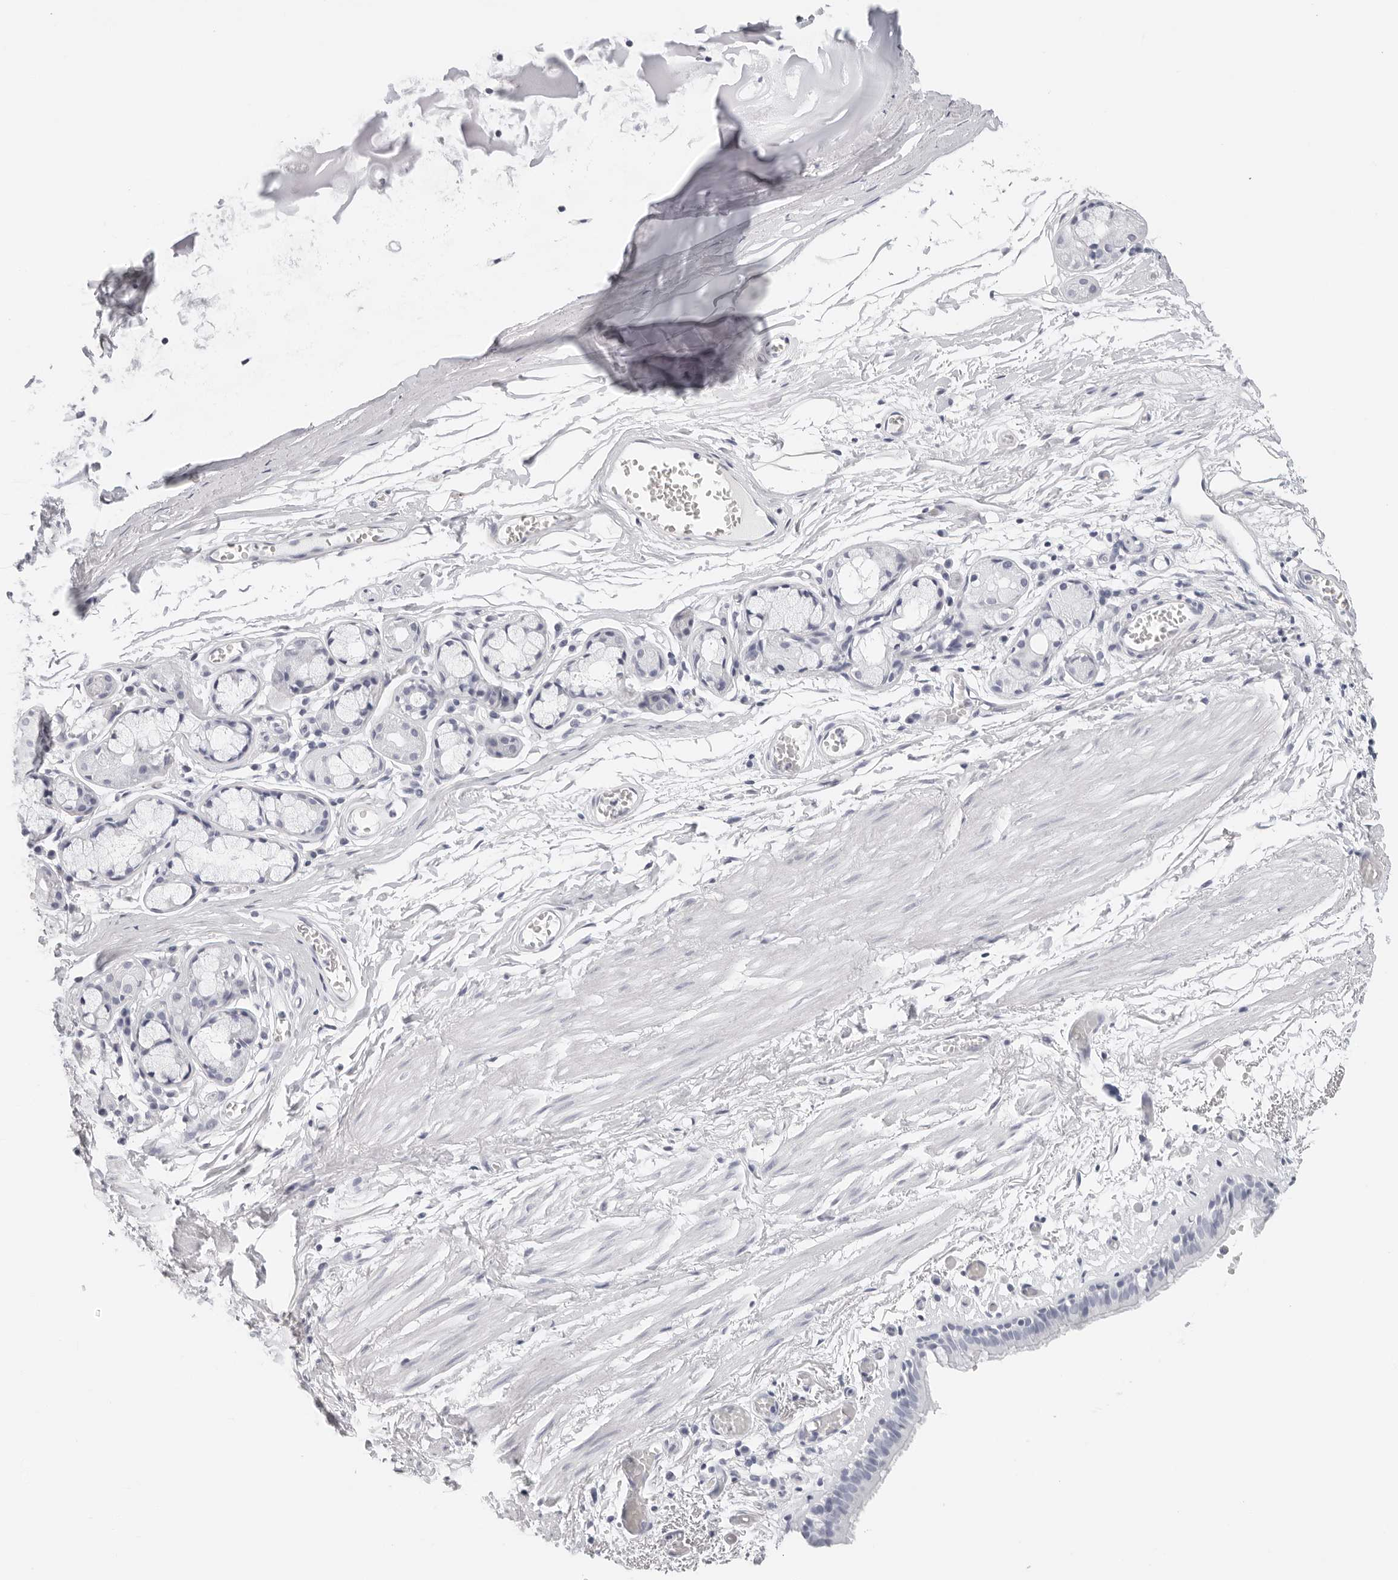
{"staining": {"intensity": "negative", "quantity": "none", "location": "none"}, "tissue": "bronchus", "cell_type": "Respiratory epithelial cells", "image_type": "normal", "snomed": [{"axis": "morphology", "description": "Normal tissue, NOS"}, {"axis": "topography", "description": "Bronchus"}, {"axis": "topography", "description": "Lung"}], "caption": "The photomicrograph shows no staining of respiratory epithelial cells in unremarkable bronchus. Nuclei are stained in blue.", "gene": "CST1", "patient": {"sex": "male", "age": 56}}